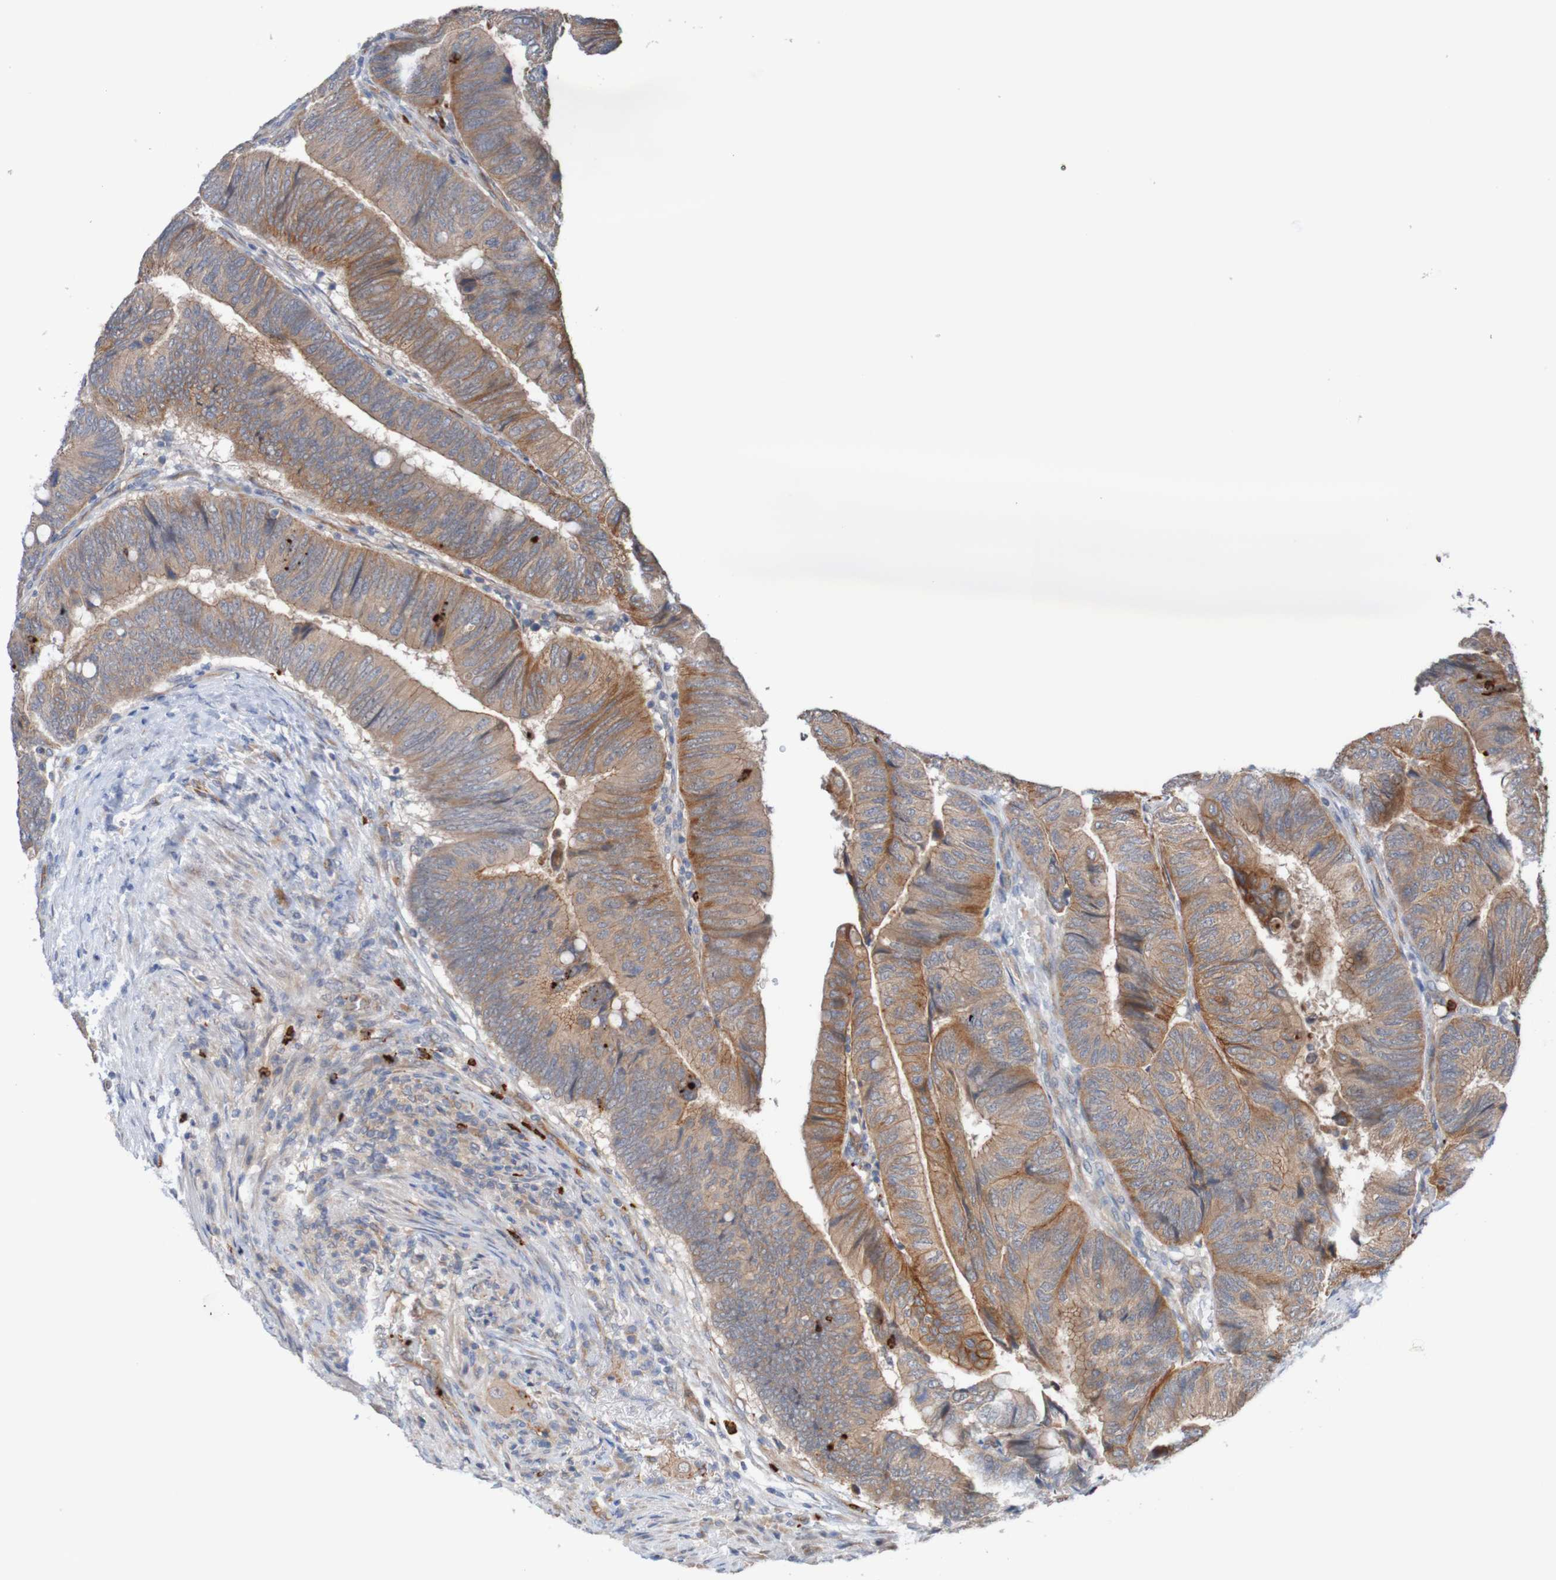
{"staining": {"intensity": "moderate", "quantity": ">75%", "location": "cytoplasmic/membranous"}, "tissue": "colorectal cancer", "cell_type": "Tumor cells", "image_type": "cancer", "snomed": [{"axis": "morphology", "description": "Normal tissue, NOS"}, {"axis": "morphology", "description": "Adenocarcinoma, NOS"}, {"axis": "topography", "description": "Rectum"}, {"axis": "topography", "description": "Peripheral nerve tissue"}], "caption": "Immunohistochemical staining of colorectal cancer reveals moderate cytoplasmic/membranous protein staining in approximately >75% of tumor cells.", "gene": "ST8SIA6", "patient": {"sex": "male", "age": 92}}